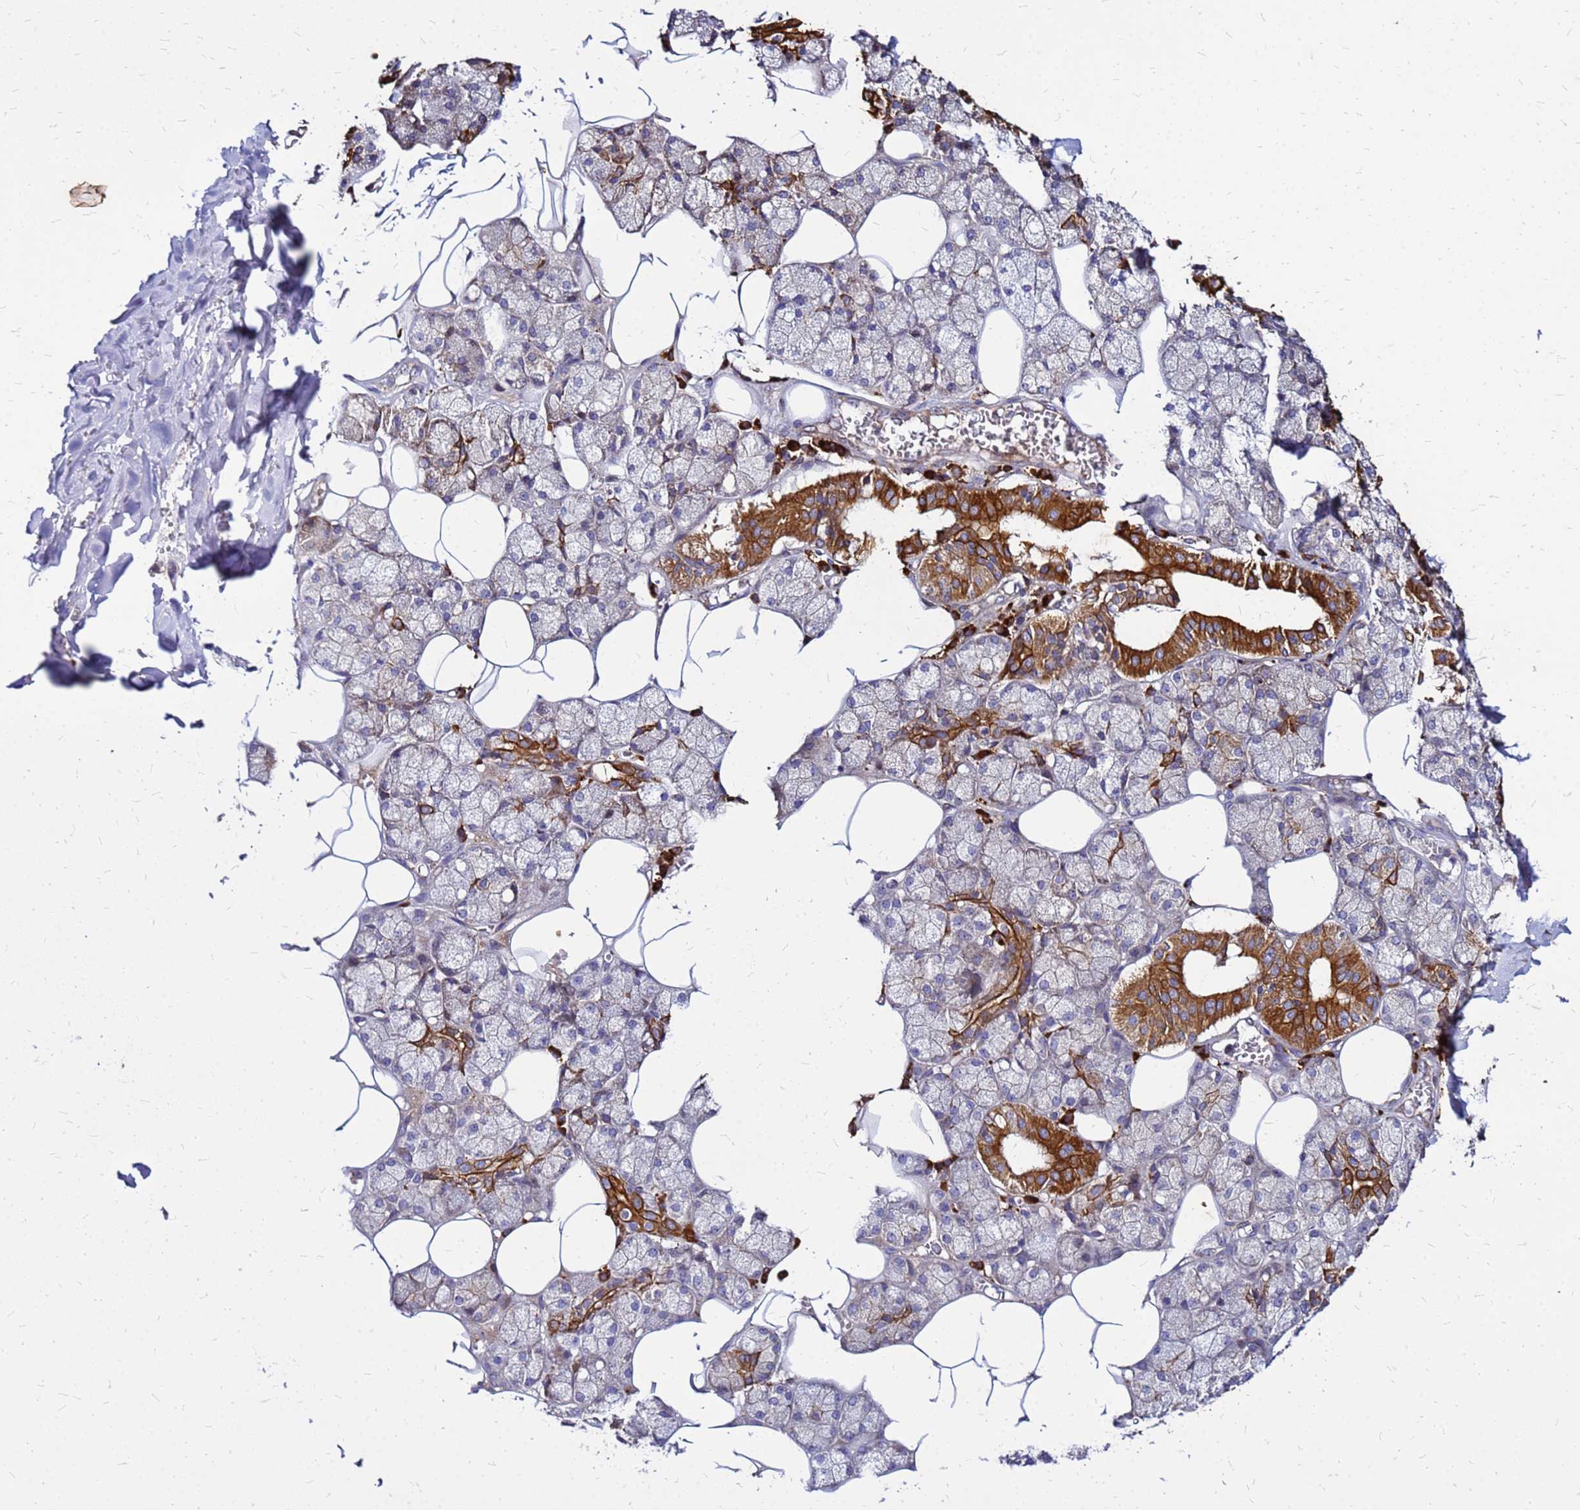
{"staining": {"intensity": "strong", "quantity": "25%-75%", "location": "cytoplasmic/membranous"}, "tissue": "salivary gland", "cell_type": "Glandular cells", "image_type": "normal", "snomed": [{"axis": "morphology", "description": "Normal tissue, NOS"}, {"axis": "topography", "description": "Salivary gland"}], "caption": "Immunohistochemistry image of normal human salivary gland stained for a protein (brown), which reveals high levels of strong cytoplasmic/membranous expression in about 25%-75% of glandular cells.", "gene": "VMO1", "patient": {"sex": "male", "age": 62}}